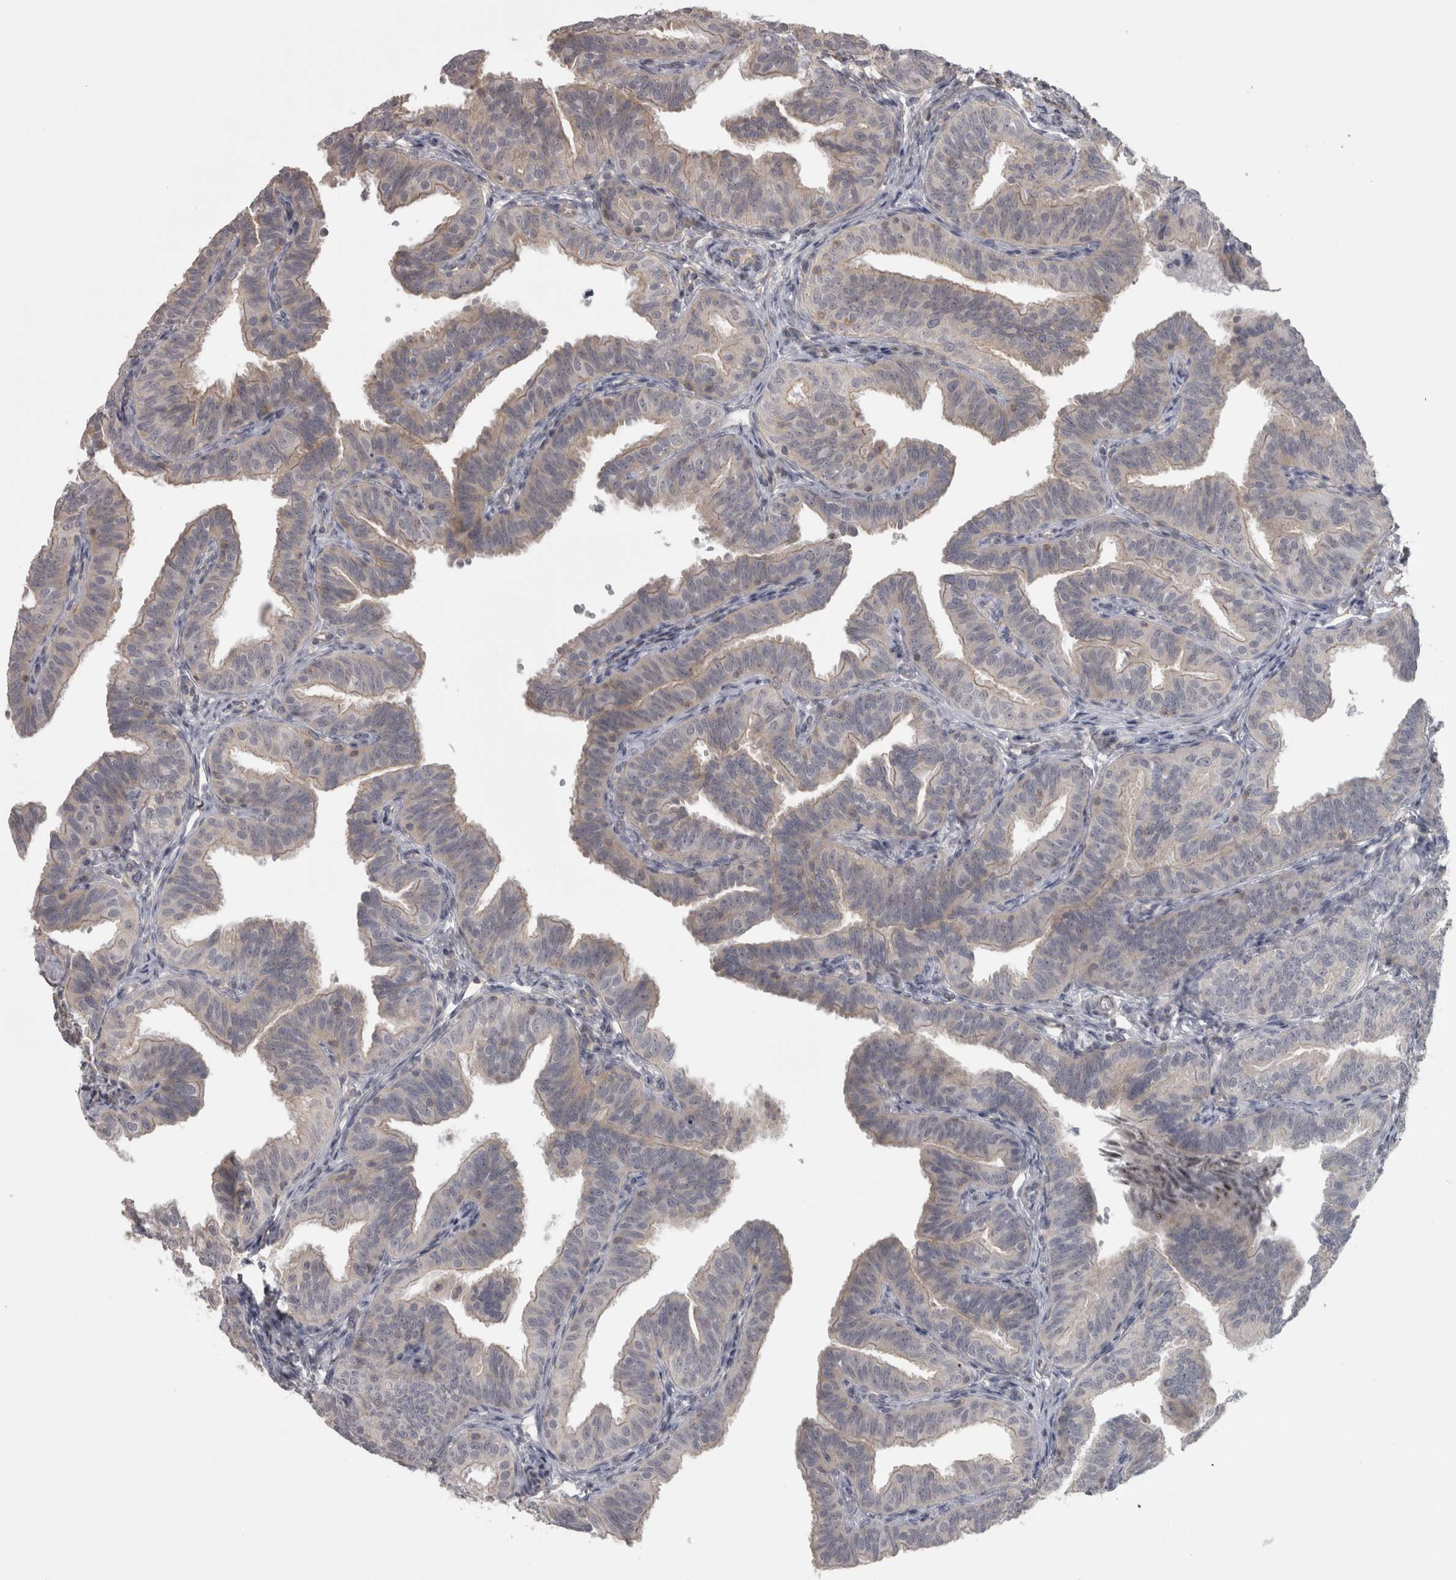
{"staining": {"intensity": "weak", "quantity": "25%-75%", "location": "cytoplasmic/membranous"}, "tissue": "fallopian tube", "cell_type": "Glandular cells", "image_type": "normal", "snomed": [{"axis": "morphology", "description": "Normal tissue, NOS"}, {"axis": "topography", "description": "Fallopian tube"}], "caption": "Immunohistochemistry (IHC) (DAB (3,3'-diaminobenzidine)) staining of benign human fallopian tube demonstrates weak cytoplasmic/membranous protein staining in approximately 25%-75% of glandular cells. (DAB (3,3'-diaminobenzidine) = brown stain, brightfield microscopy at high magnification).", "gene": "PPP1R12B", "patient": {"sex": "female", "age": 35}}